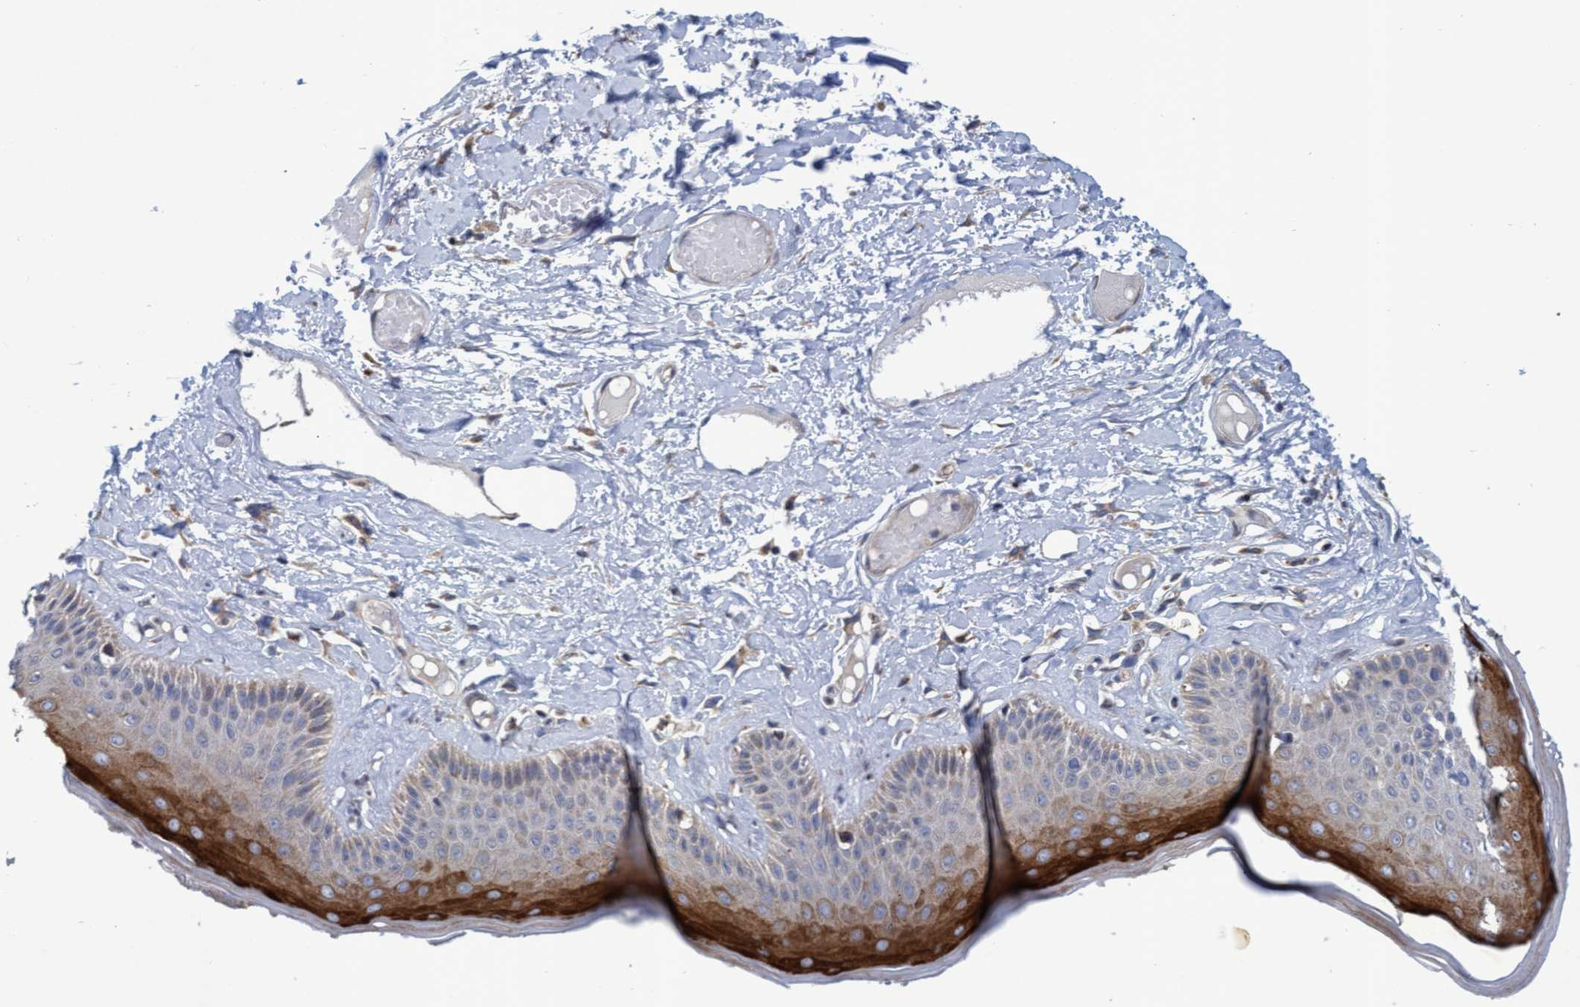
{"staining": {"intensity": "strong", "quantity": "25%-75%", "location": "cytoplasmic/membranous"}, "tissue": "skin", "cell_type": "Epidermal cells", "image_type": "normal", "snomed": [{"axis": "morphology", "description": "Normal tissue, NOS"}, {"axis": "topography", "description": "Vulva"}], "caption": "Immunohistochemical staining of unremarkable skin displays high levels of strong cytoplasmic/membranous expression in about 25%-75% of epidermal cells. The staining is performed using DAB brown chromogen to label protein expression. The nuclei are counter-stained blue using hematoxylin.", "gene": "NAT16", "patient": {"sex": "female", "age": 73}}